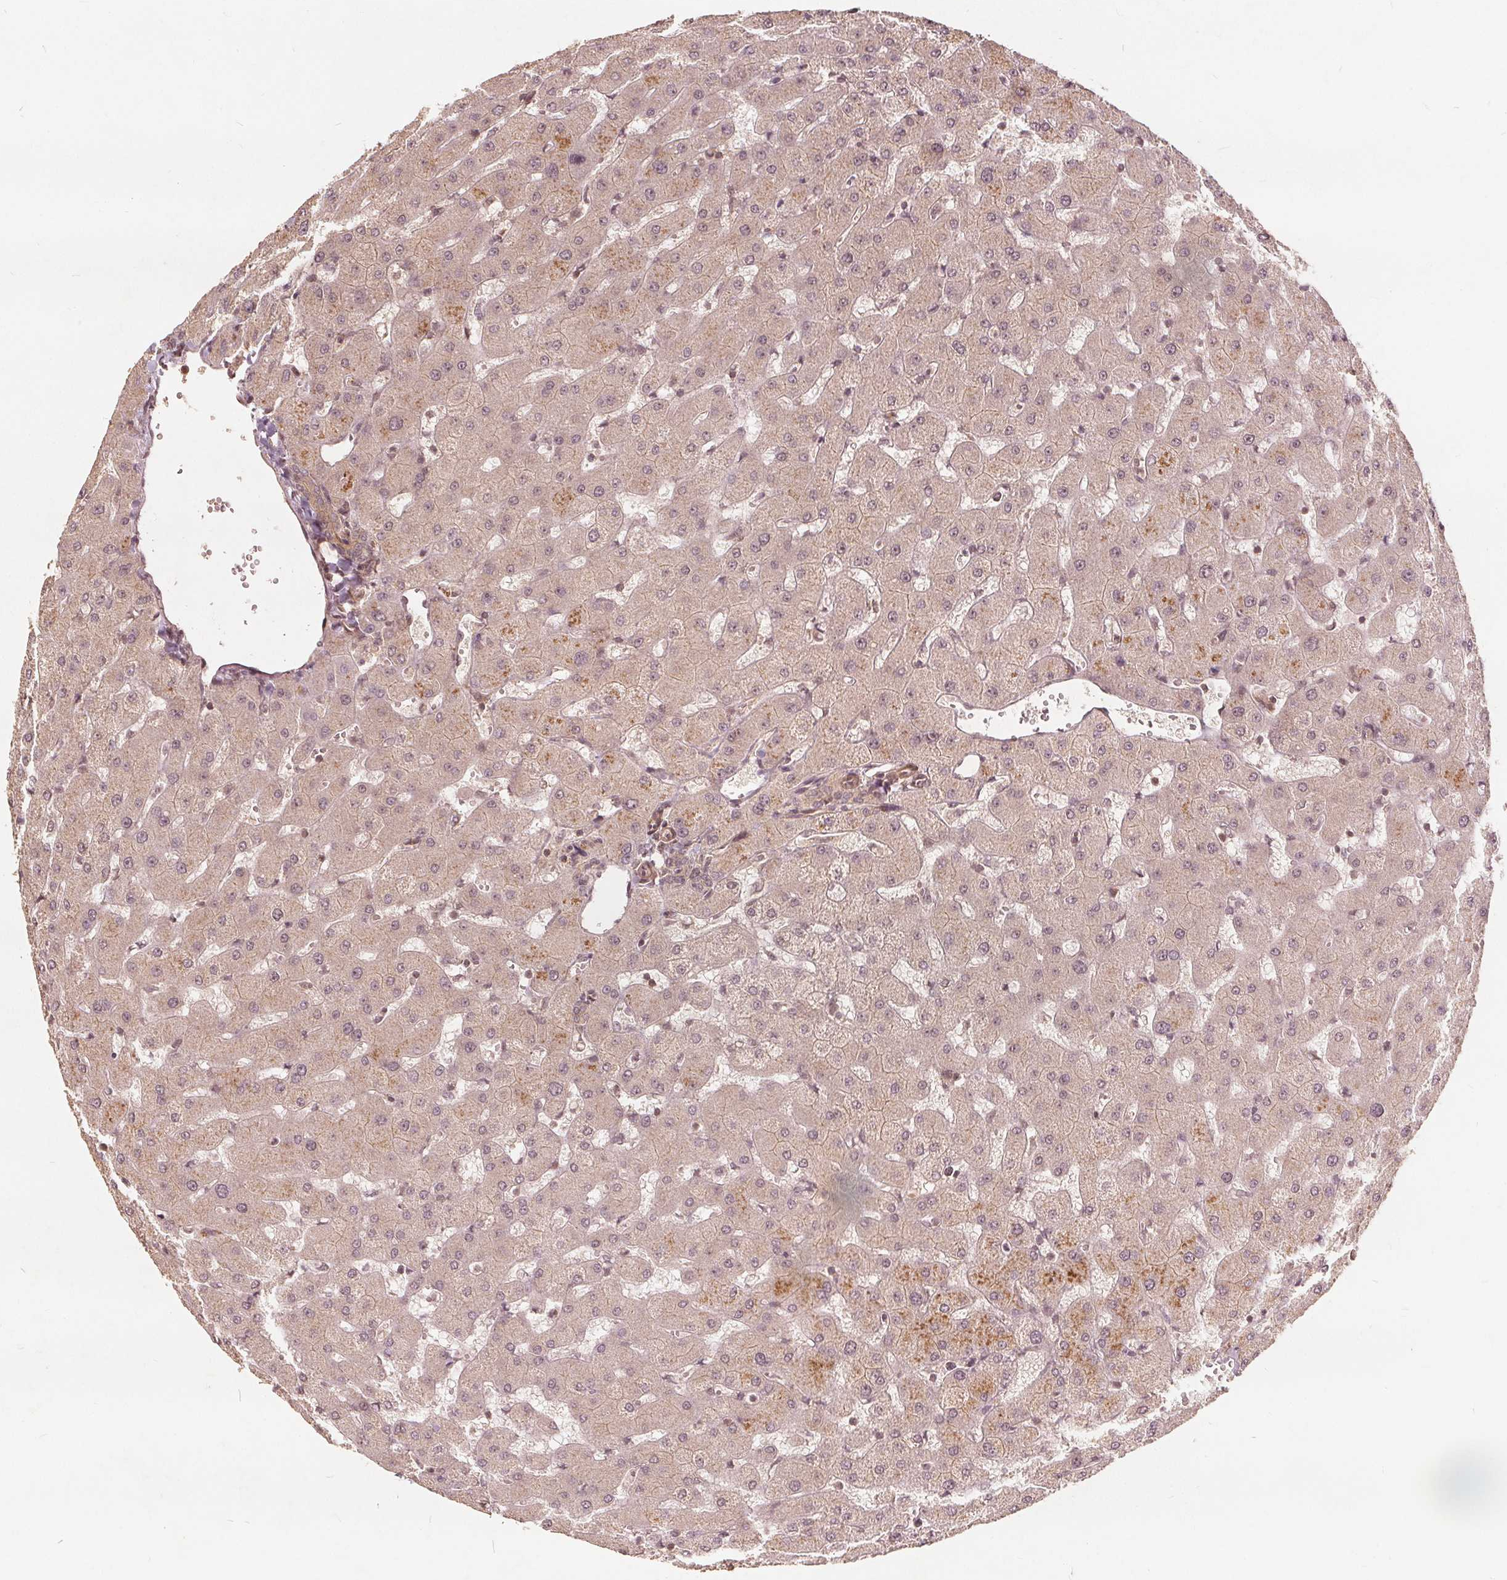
{"staining": {"intensity": "weak", "quantity": "25%-75%", "location": "nuclear"}, "tissue": "liver", "cell_type": "Cholangiocytes", "image_type": "normal", "snomed": [{"axis": "morphology", "description": "Normal tissue, NOS"}, {"axis": "topography", "description": "Liver"}], "caption": "DAB immunohistochemical staining of normal liver reveals weak nuclear protein expression in approximately 25%-75% of cholangiocytes.", "gene": "PPP1CB", "patient": {"sex": "female", "age": 63}}